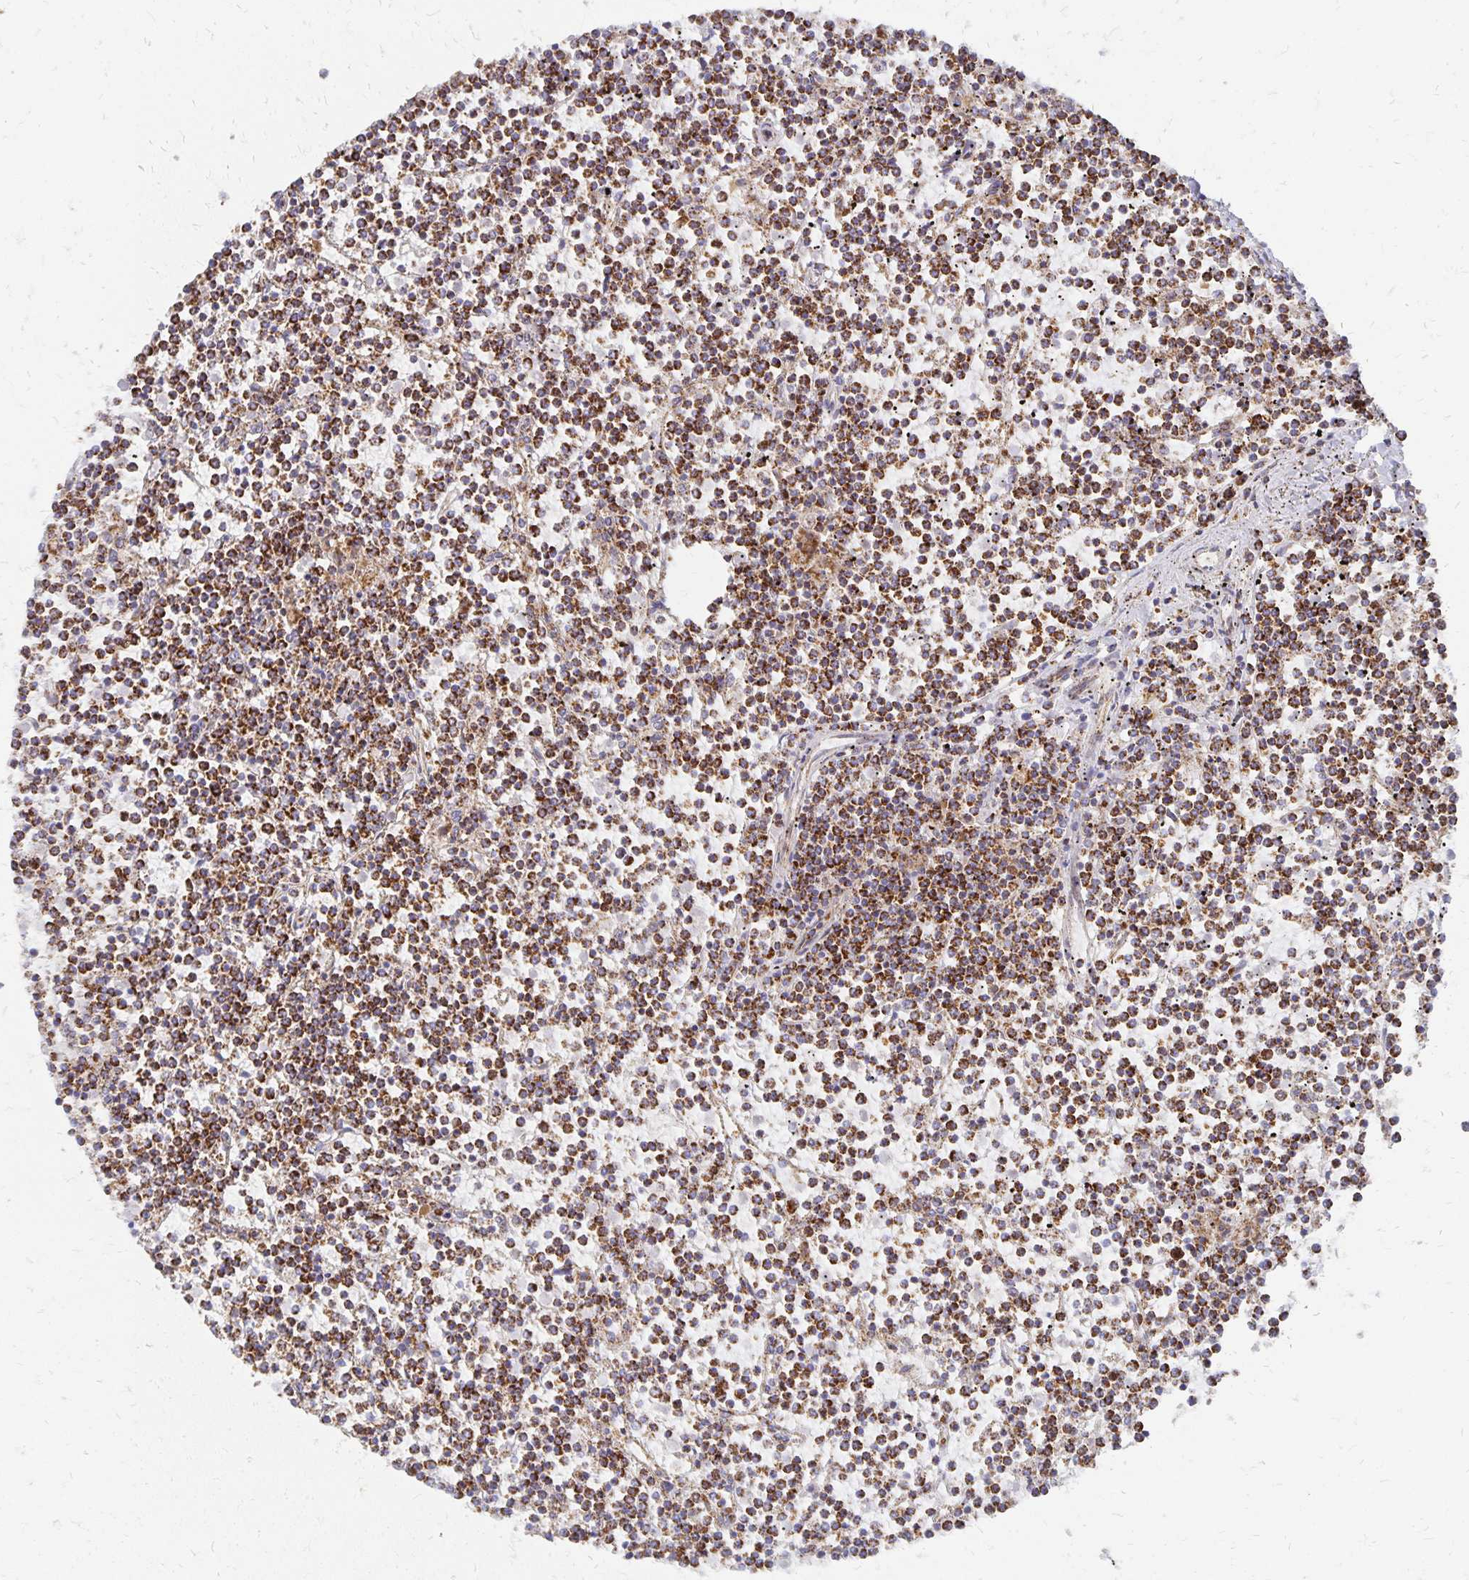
{"staining": {"intensity": "strong", "quantity": ">75%", "location": "cytoplasmic/membranous"}, "tissue": "lymphoma", "cell_type": "Tumor cells", "image_type": "cancer", "snomed": [{"axis": "morphology", "description": "Malignant lymphoma, non-Hodgkin's type, Low grade"}, {"axis": "topography", "description": "Spleen"}], "caption": "Tumor cells exhibit strong cytoplasmic/membranous positivity in about >75% of cells in lymphoma. The staining was performed using DAB to visualize the protein expression in brown, while the nuclei were stained in blue with hematoxylin (Magnification: 20x).", "gene": "STOML2", "patient": {"sex": "female", "age": 19}}